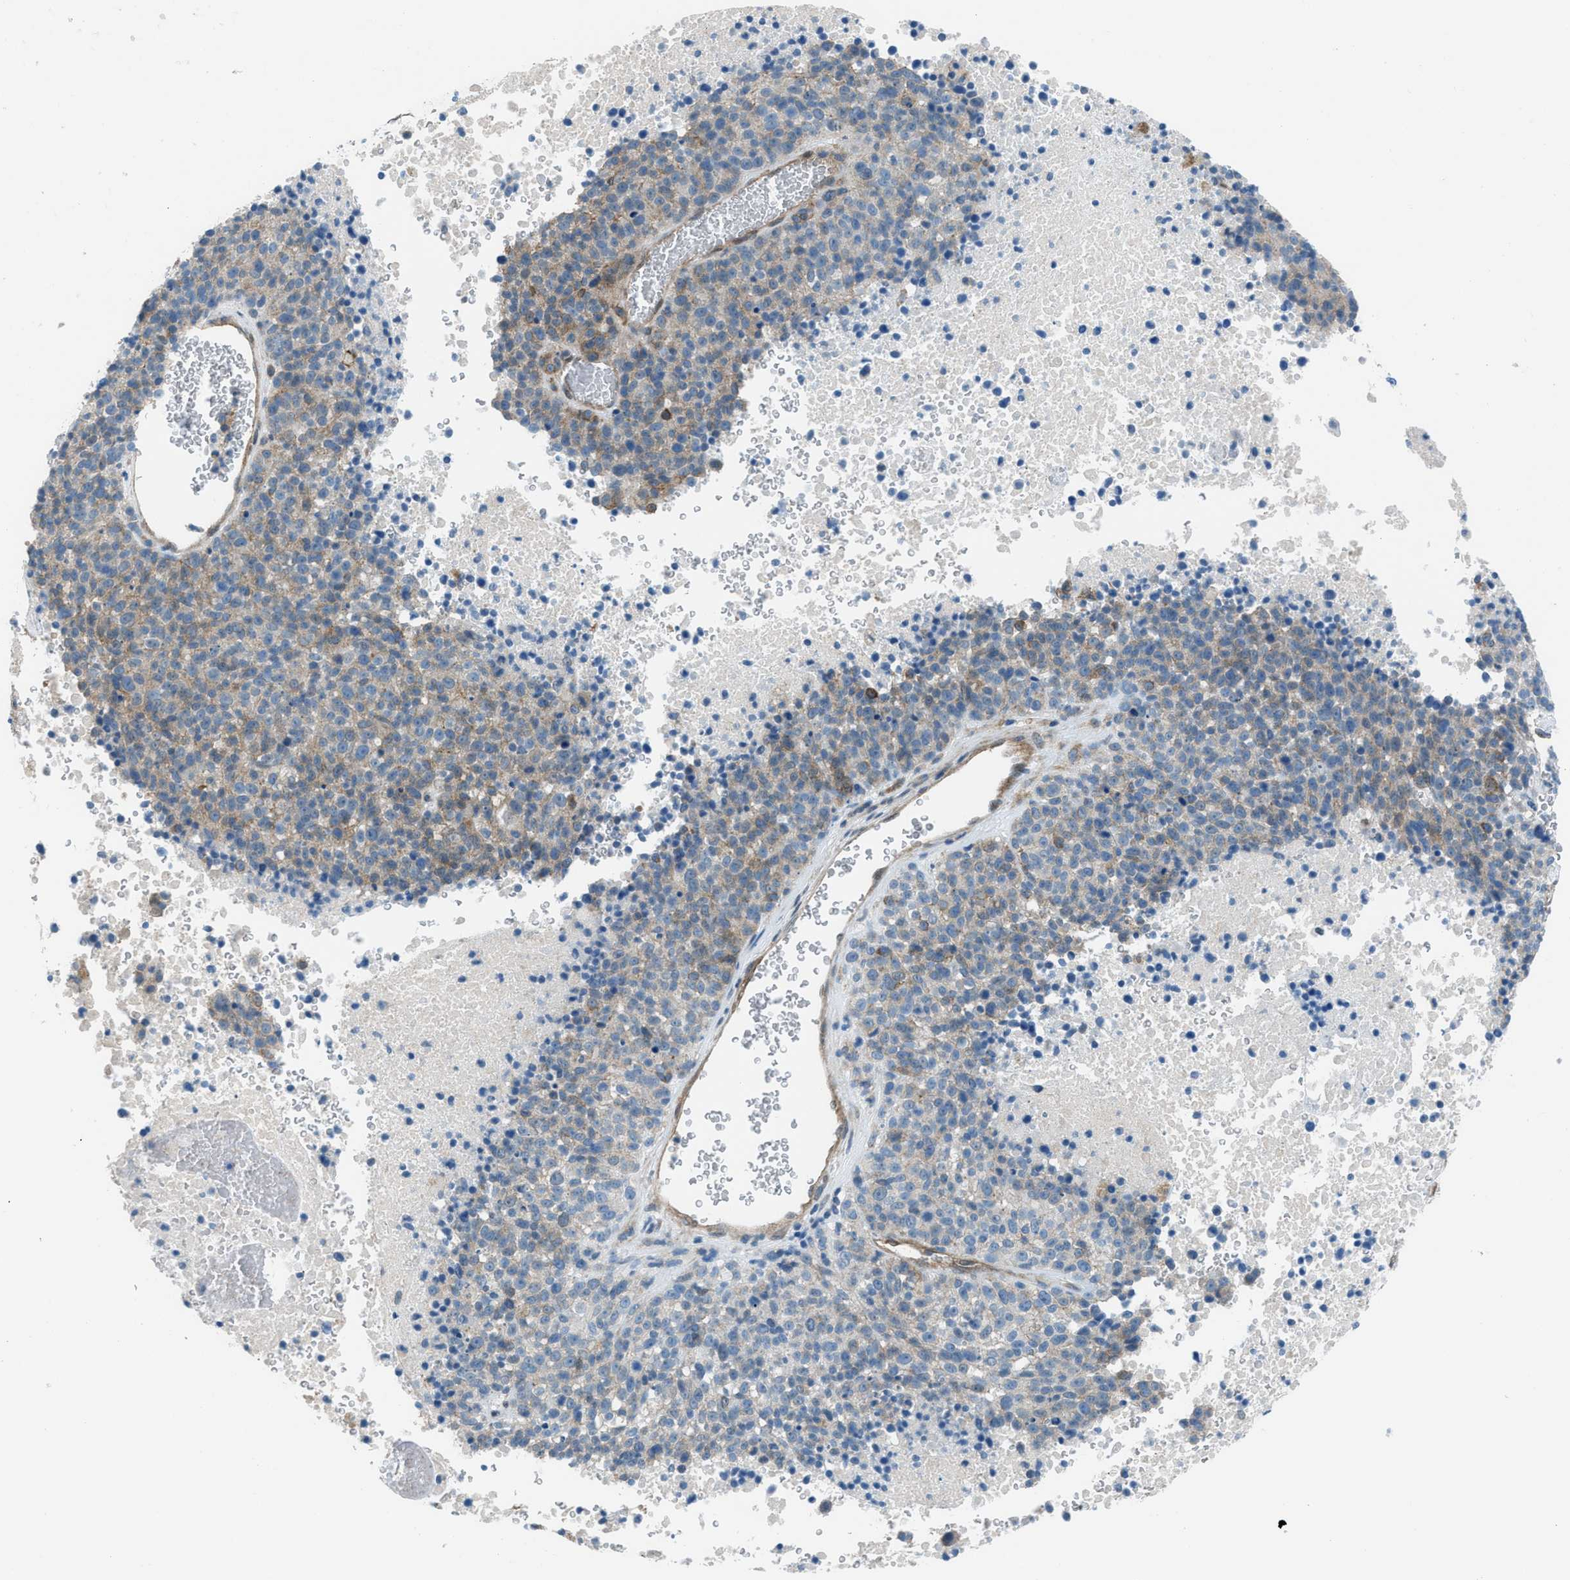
{"staining": {"intensity": "moderate", "quantity": "<25%", "location": "cytoplasmic/membranous"}, "tissue": "melanoma", "cell_type": "Tumor cells", "image_type": "cancer", "snomed": [{"axis": "morphology", "description": "Malignant melanoma, Metastatic site"}, {"axis": "topography", "description": "Cerebral cortex"}], "caption": "Immunohistochemical staining of human malignant melanoma (metastatic site) exhibits low levels of moderate cytoplasmic/membranous protein expression in about <25% of tumor cells.", "gene": "PRKN", "patient": {"sex": "female", "age": 52}}